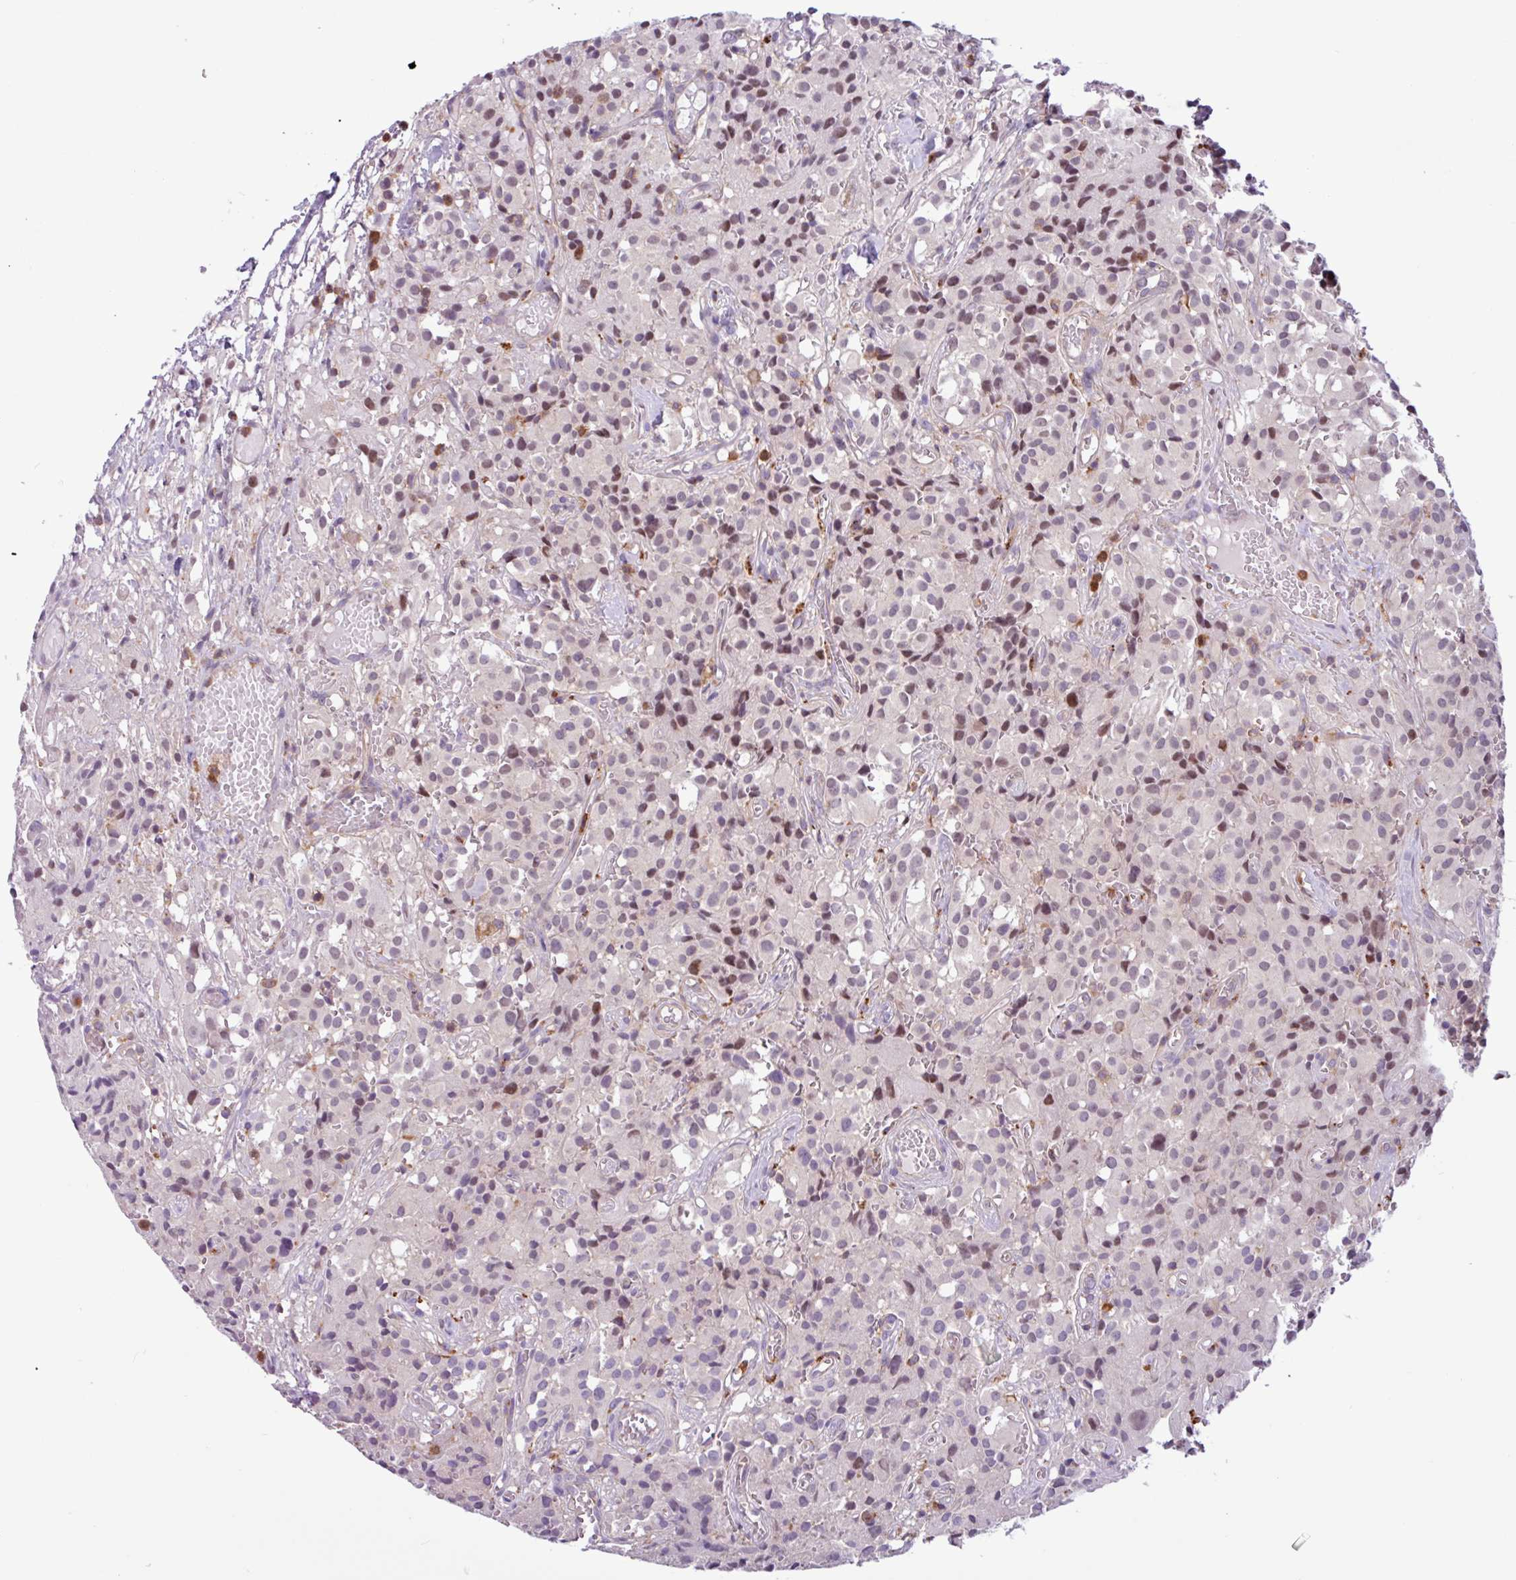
{"staining": {"intensity": "moderate", "quantity": "<25%", "location": "nuclear"}, "tissue": "glioma", "cell_type": "Tumor cells", "image_type": "cancer", "snomed": [{"axis": "morphology", "description": "Glioma, malignant, Low grade"}, {"axis": "topography", "description": "Brain"}], "caption": "Immunohistochemistry (IHC) of glioma shows low levels of moderate nuclear positivity in approximately <25% of tumor cells.", "gene": "ACTR3", "patient": {"sex": "male", "age": 42}}